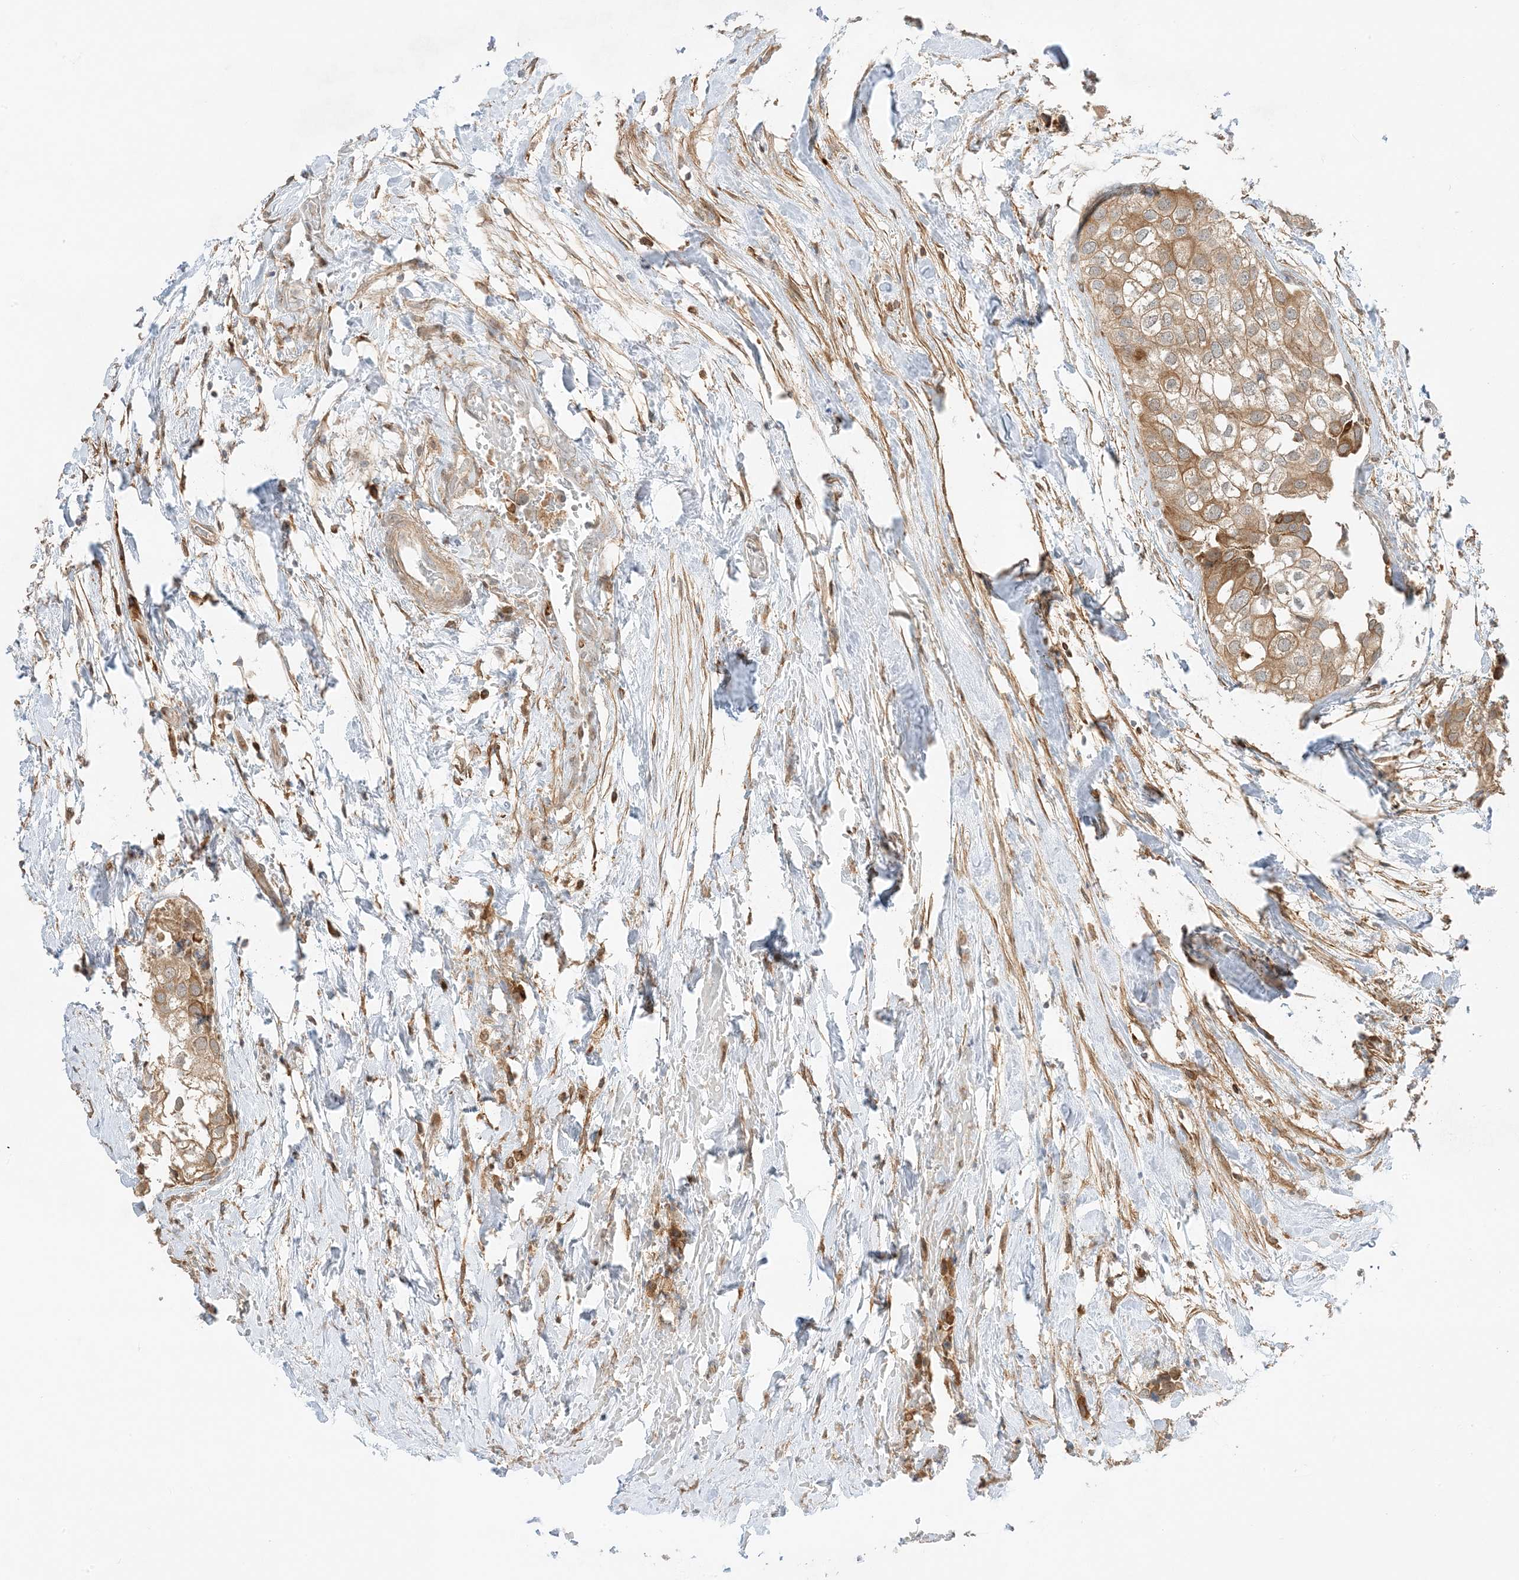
{"staining": {"intensity": "moderate", "quantity": ">75%", "location": "cytoplasmic/membranous"}, "tissue": "urothelial cancer", "cell_type": "Tumor cells", "image_type": "cancer", "snomed": [{"axis": "morphology", "description": "Urothelial carcinoma, High grade"}, {"axis": "topography", "description": "Urinary bladder"}], "caption": "Protein staining of urothelial cancer tissue reveals moderate cytoplasmic/membranous expression in approximately >75% of tumor cells.", "gene": "SCARF2", "patient": {"sex": "male", "age": 64}}